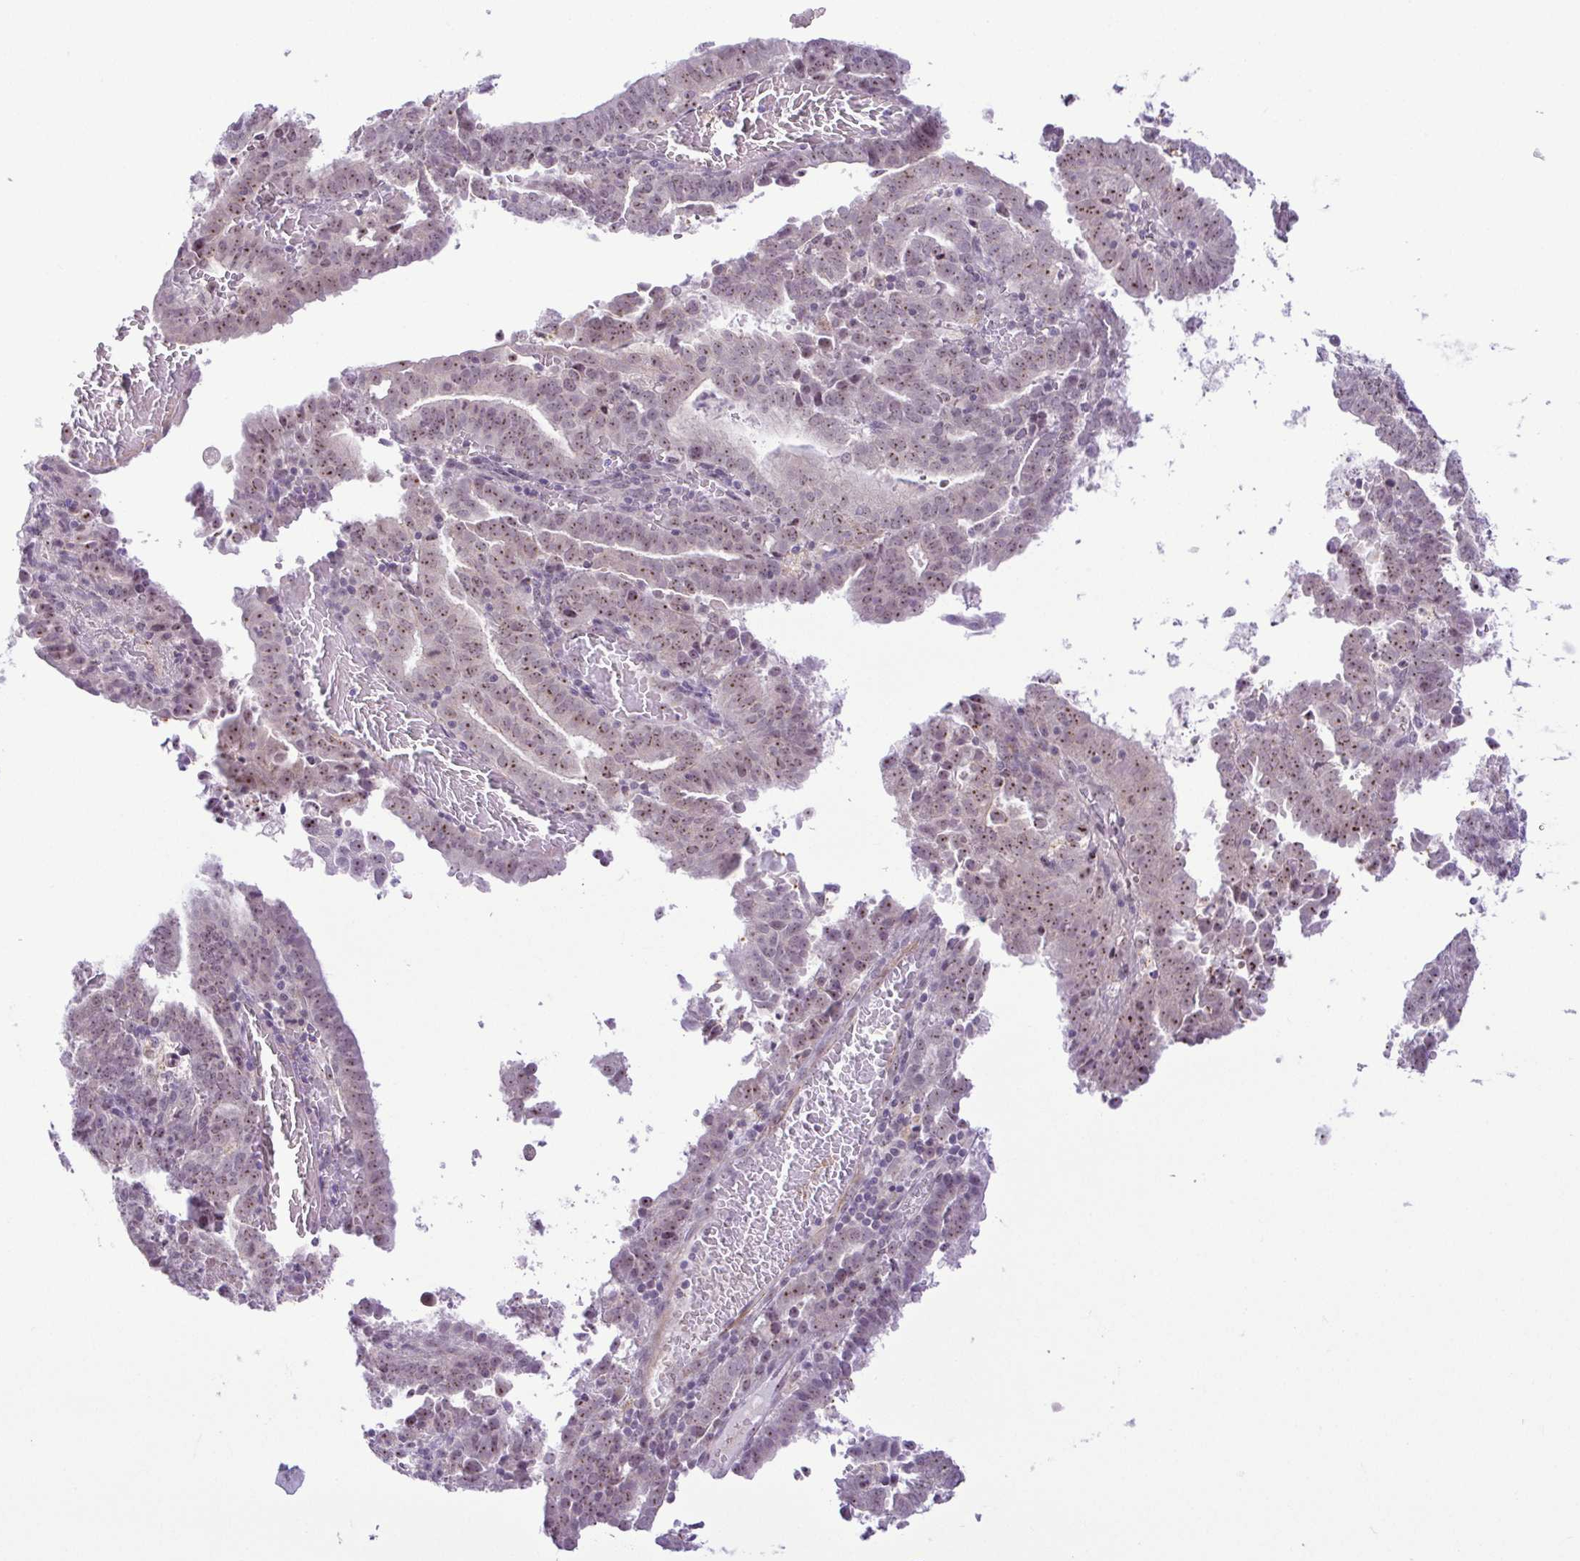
{"staining": {"intensity": "weak", "quantity": "25%-75%", "location": "nuclear"}, "tissue": "endometrial cancer", "cell_type": "Tumor cells", "image_type": "cancer", "snomed": [{"axis": "morphology", "description": "Adenocarcinoma, NOS"}, {"axis": "topography", "description": "Uterus"}], "caption": "About 25%-75% of tumor cells in endometrial cancer (adenocarcinoma) show weak nuclear protein expression as visualized by brown immunohistochemical staining.", "gene": "RSL24D1", "patient": {"sex": "female", "age": 83}}